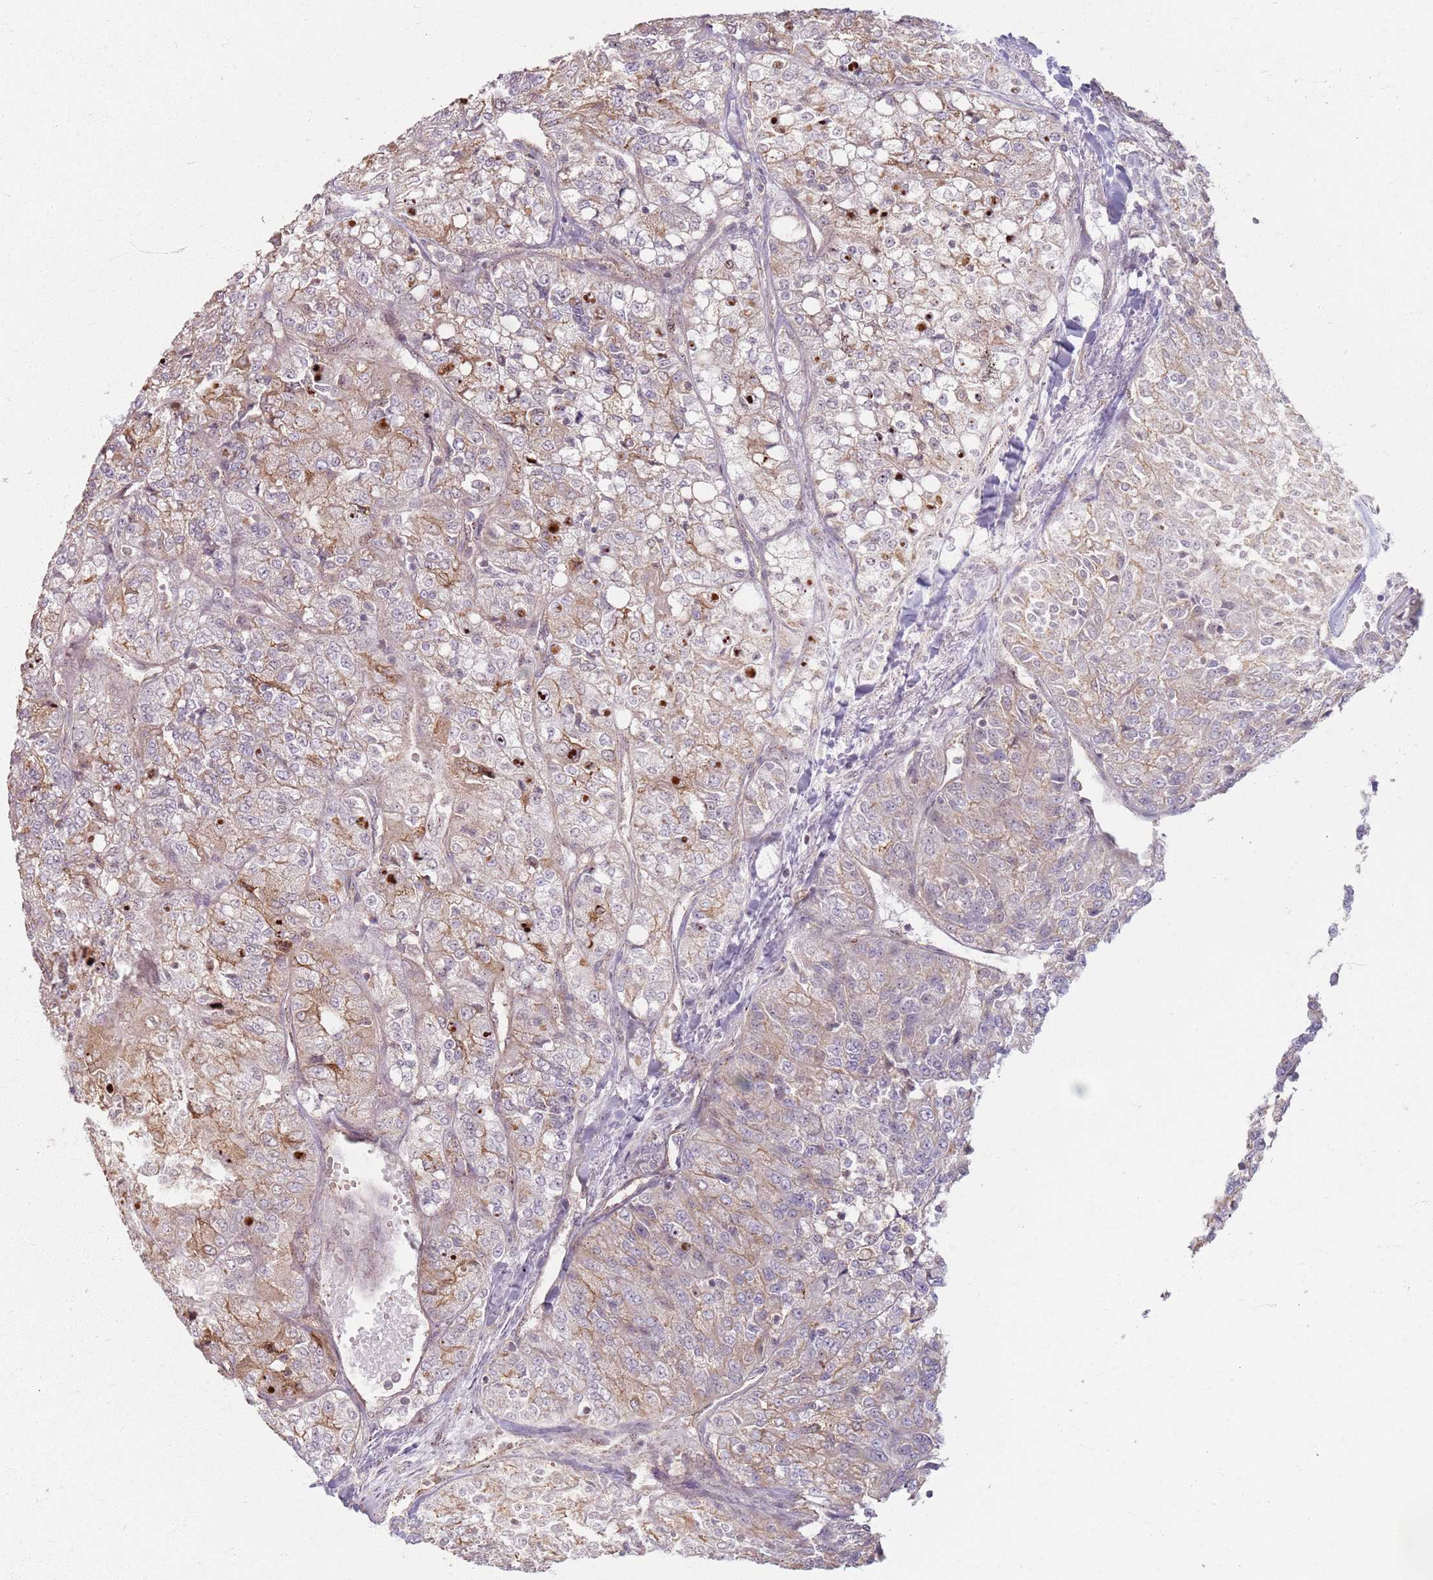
{"staining": {"intensity": "weak", "quantity": "25%-75%", "location": "cytoplasmic/membranous"}, "tissue": "renal cancer", "cell_type": "Tumor cells", "image_type": "cancer", "snomed": [{"axis": "morphology", "description": "Adenocarcinoma, NOS"}, {"axis": "topography", "description": "Kidney"}], "caption": "Immunohistochemistry photomicrograph of neoplastic tissue: human renal cancer (adenocarcinoma) stained using immunohistochemistry reveals low levels of weak protein expression localized specifically in the cytoplasmic/membranous of tumor cells, appearing as a cytoplasmic/membranous brown color.", "gene": "KCNA5", "patient": {"sex": "female", "age": 63}}